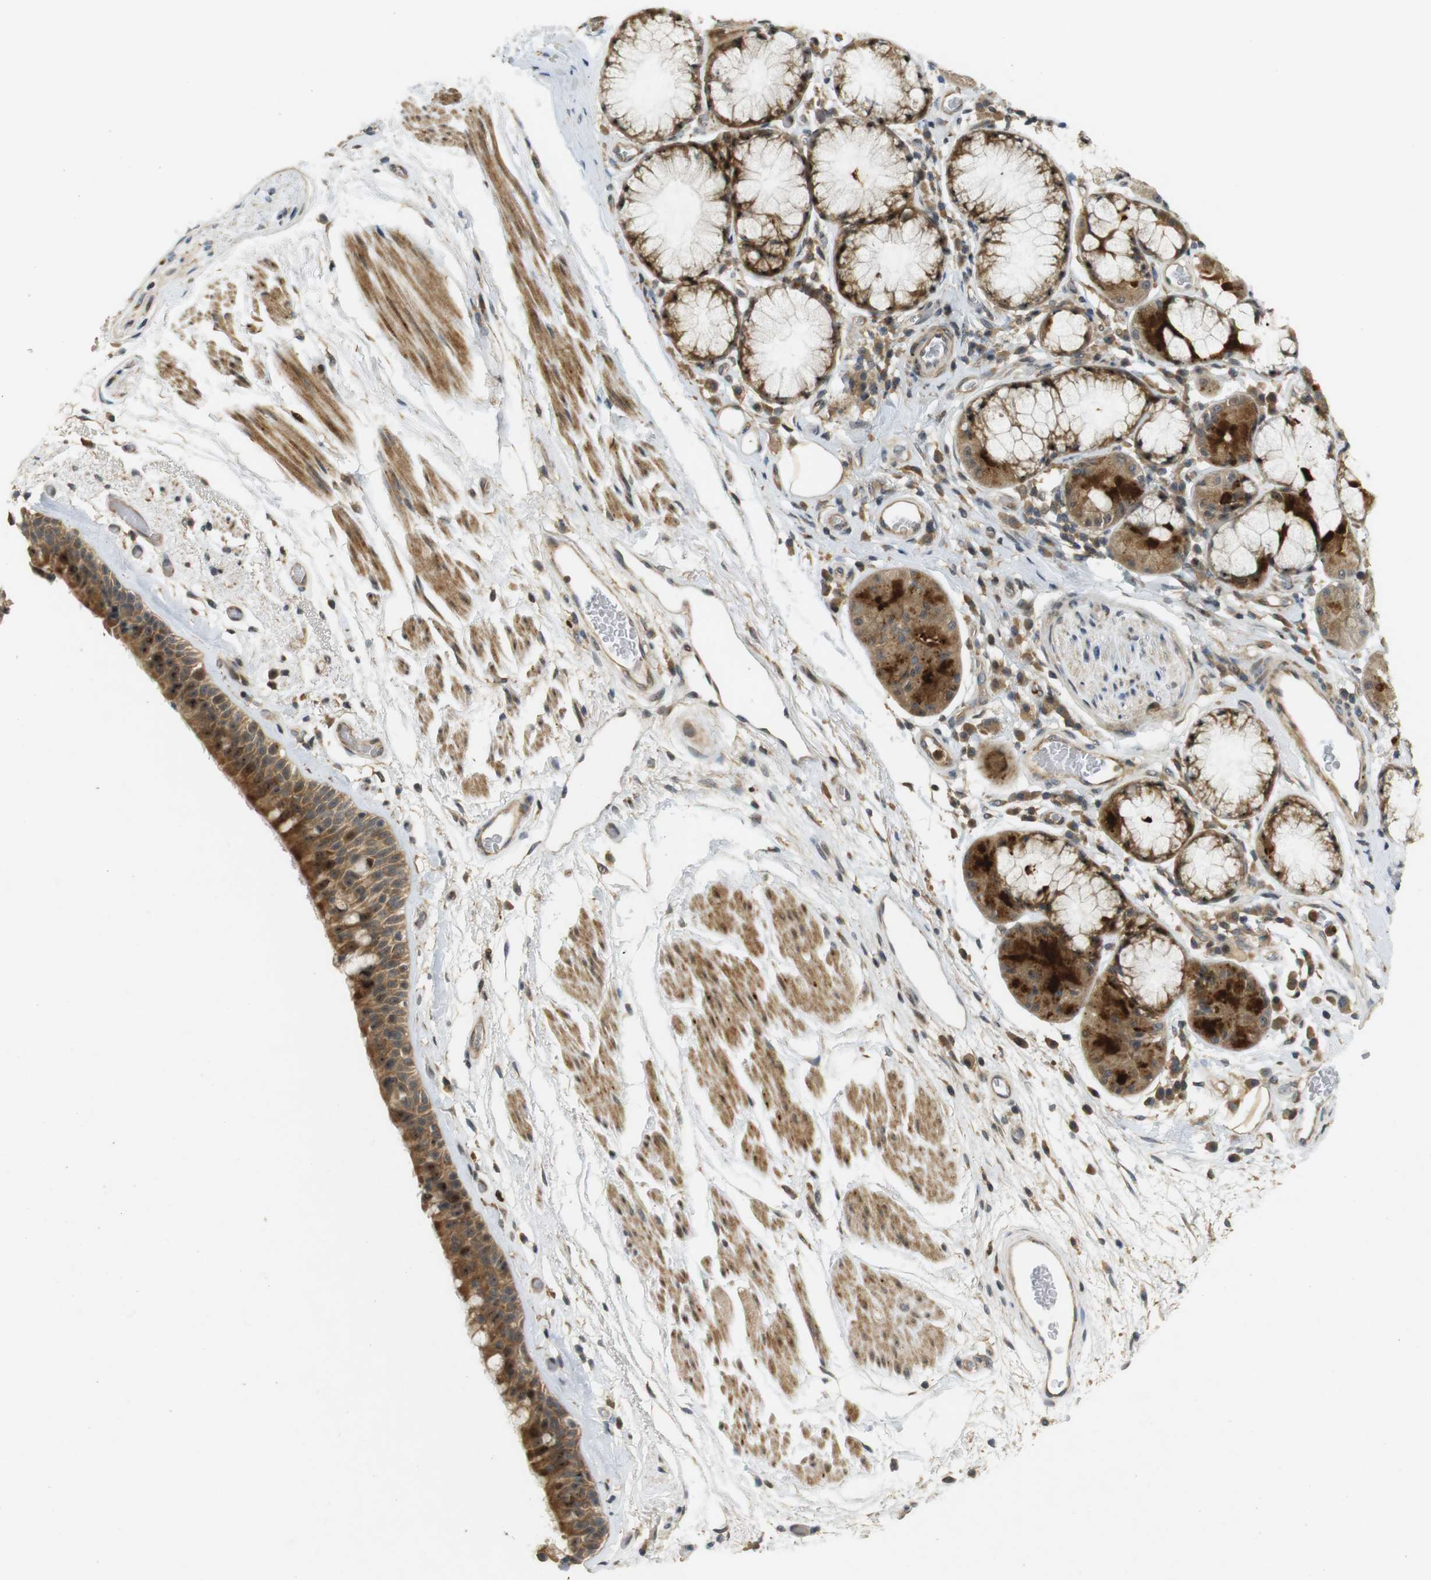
{"staining": {"intensity": "moderate", "quantity": ">75%", "location": "cytoplasmic/membranous"}, "tissue": "bronchus", "cell_type": "Respiratory epithelial cells", "image_type": "normal", "snomed": [{"axis": "morphology", "description": "Normal tissue, NOS"}, {"axis": "morphology", "description": "Adenocarcinoma, NOS"}, {"axis": "topography", "description": "Bronchus"}, {"axis": "topography", "description": "Lung"}], "caption": "Immunohistochemical staining of normal bronchus displays medium levels of moderate cytoplasmic/membranous positivity in approximately >75% of respiratory epithelial cells.", "gene": "TMX3", "patient": {"sex": "female", "age": 54}}